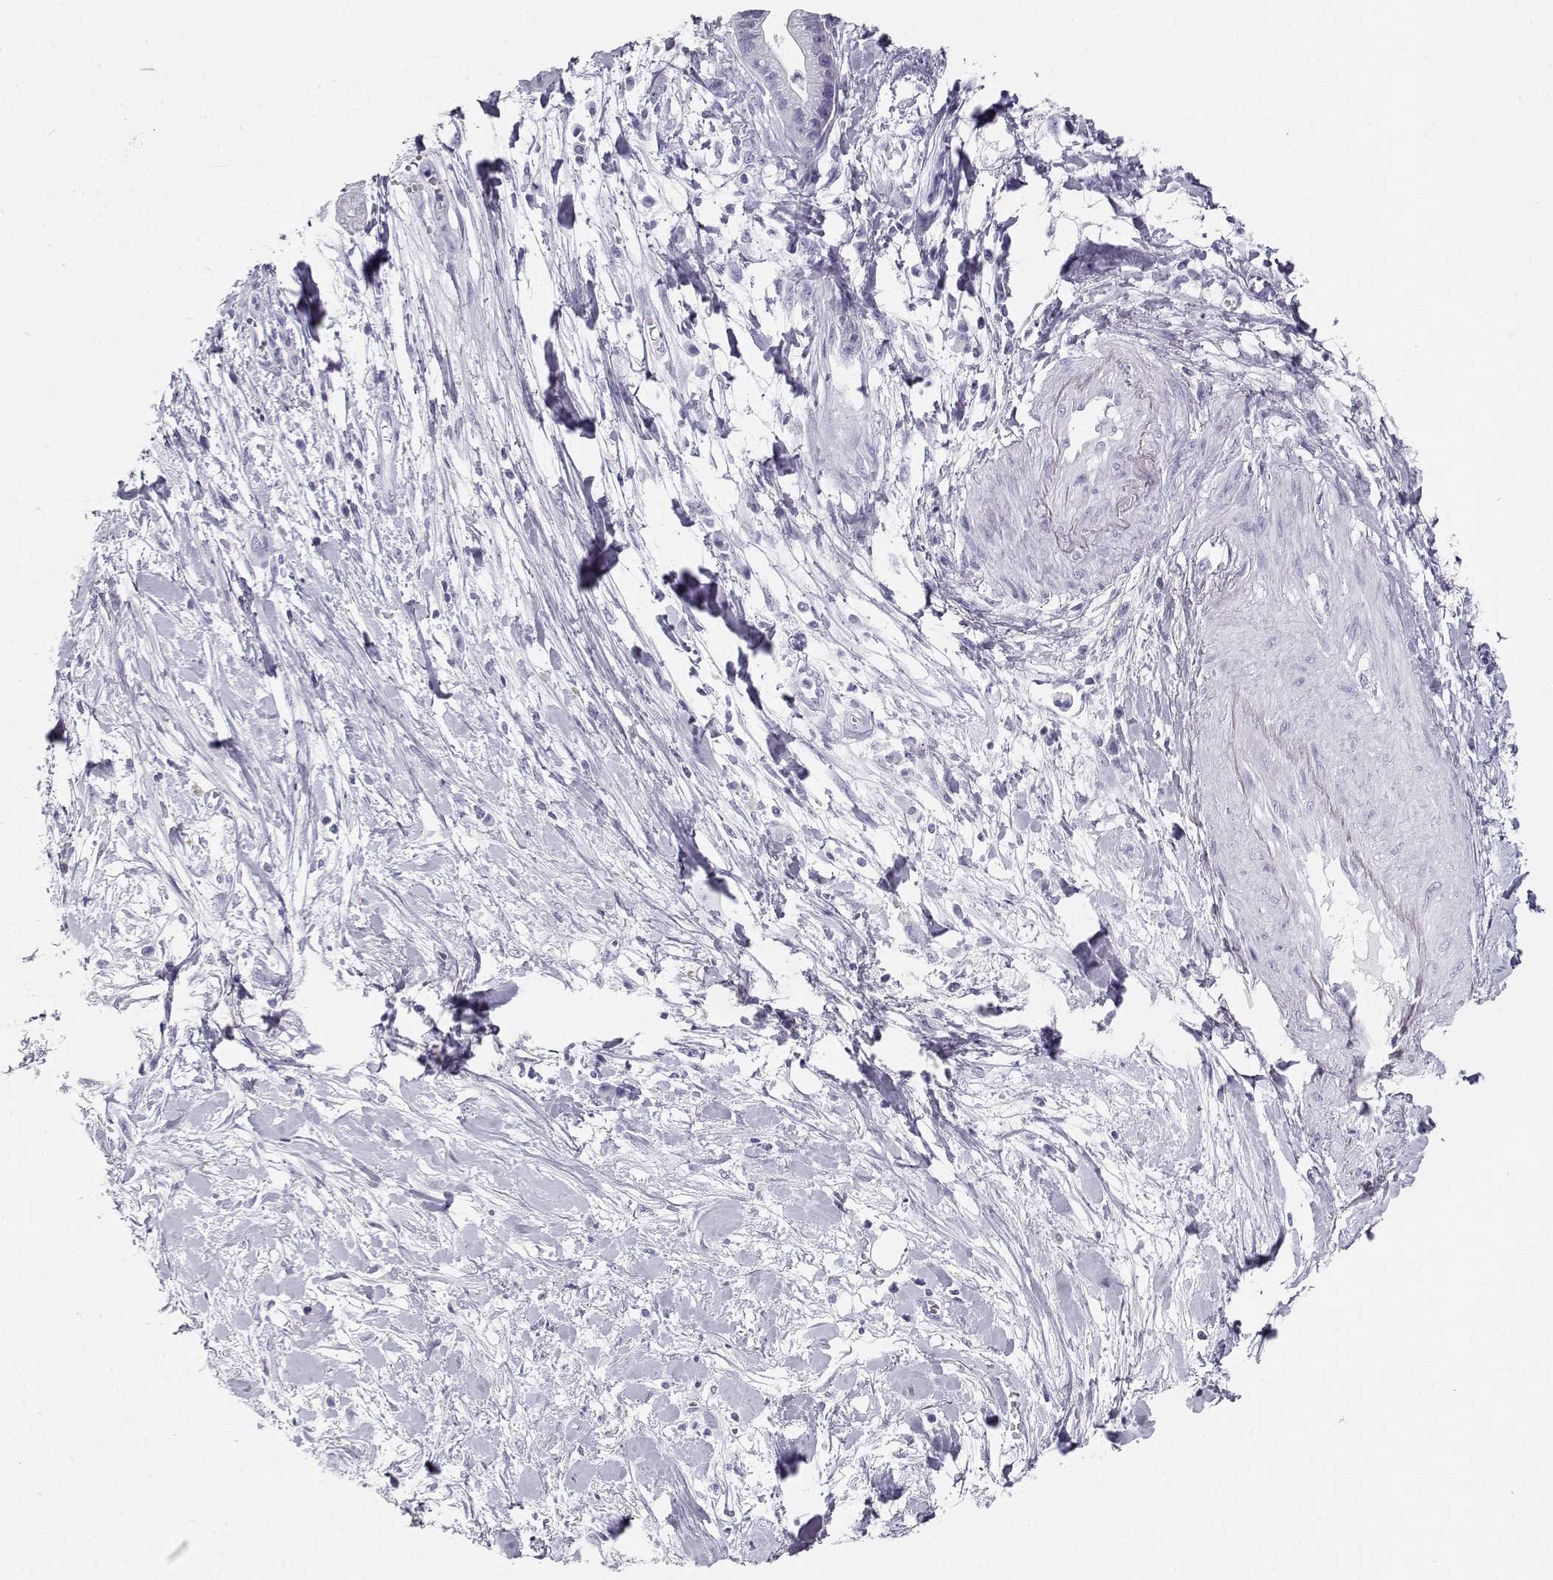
{"staining": {"intensity": "negative", "quantity": "none", "location": "none"}, "tissue": "pancreatic cancer", "cell_type": "Tumor cells", "image_type": "cancer", "snomed": [{"axis": "morphology", "description": "Normal tissue, NOS"}, {"axis": "morphology", "description": "Adenocarcinoma, NOS"}, {"axis": "topography", "description": "Lymph node"}, {"axis": "topography", "description": "Pancreas"}], "caption": "This is an immunohistochemistry photomicrograph of pancreatic cancer (adenocarcinoma). There is no expression in tumor cells.", "gene": "MAGEC1", "patient": {"sex": "female", "age": 58}}